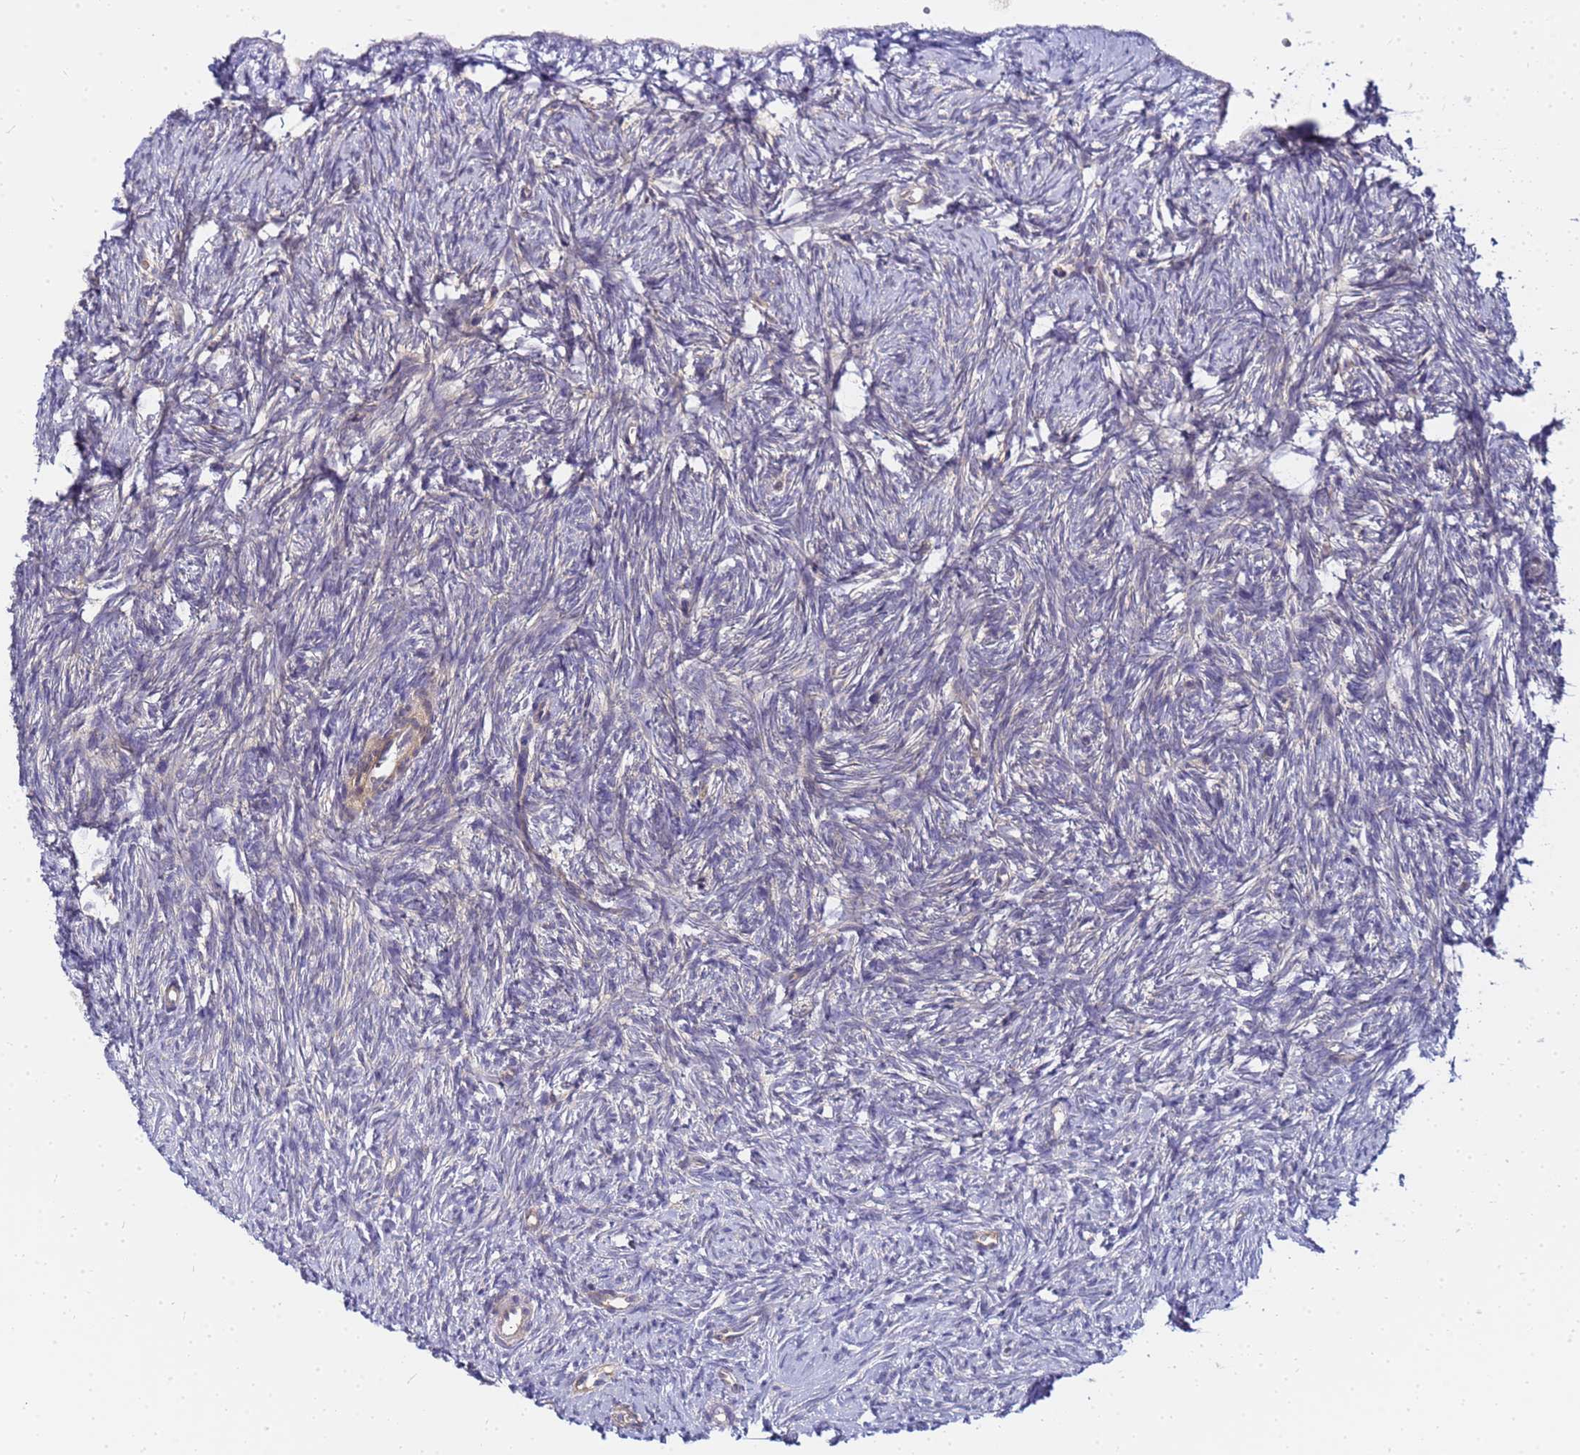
{"staining": {"intensity": "moderate", "quantity": "<25%", "location": "cytoplasmic/membranous"}, "tissue": "ovary", "cell_type": "Ovarian stroma cells", "image_type": "normal", "snomed": [{"axis": "morphology", "description": "Normal tissue, NOS"}, {"axis": "topography", "description": "Ovary"}], "caption": "Benign ovary shows moderate cytoplasmic/membranous expression in approximately <25% of ovarian stroma cells, visualized by immunohistochemistry.", "gene": "CHM", "patient": {"sex": "female", "age": 51}}